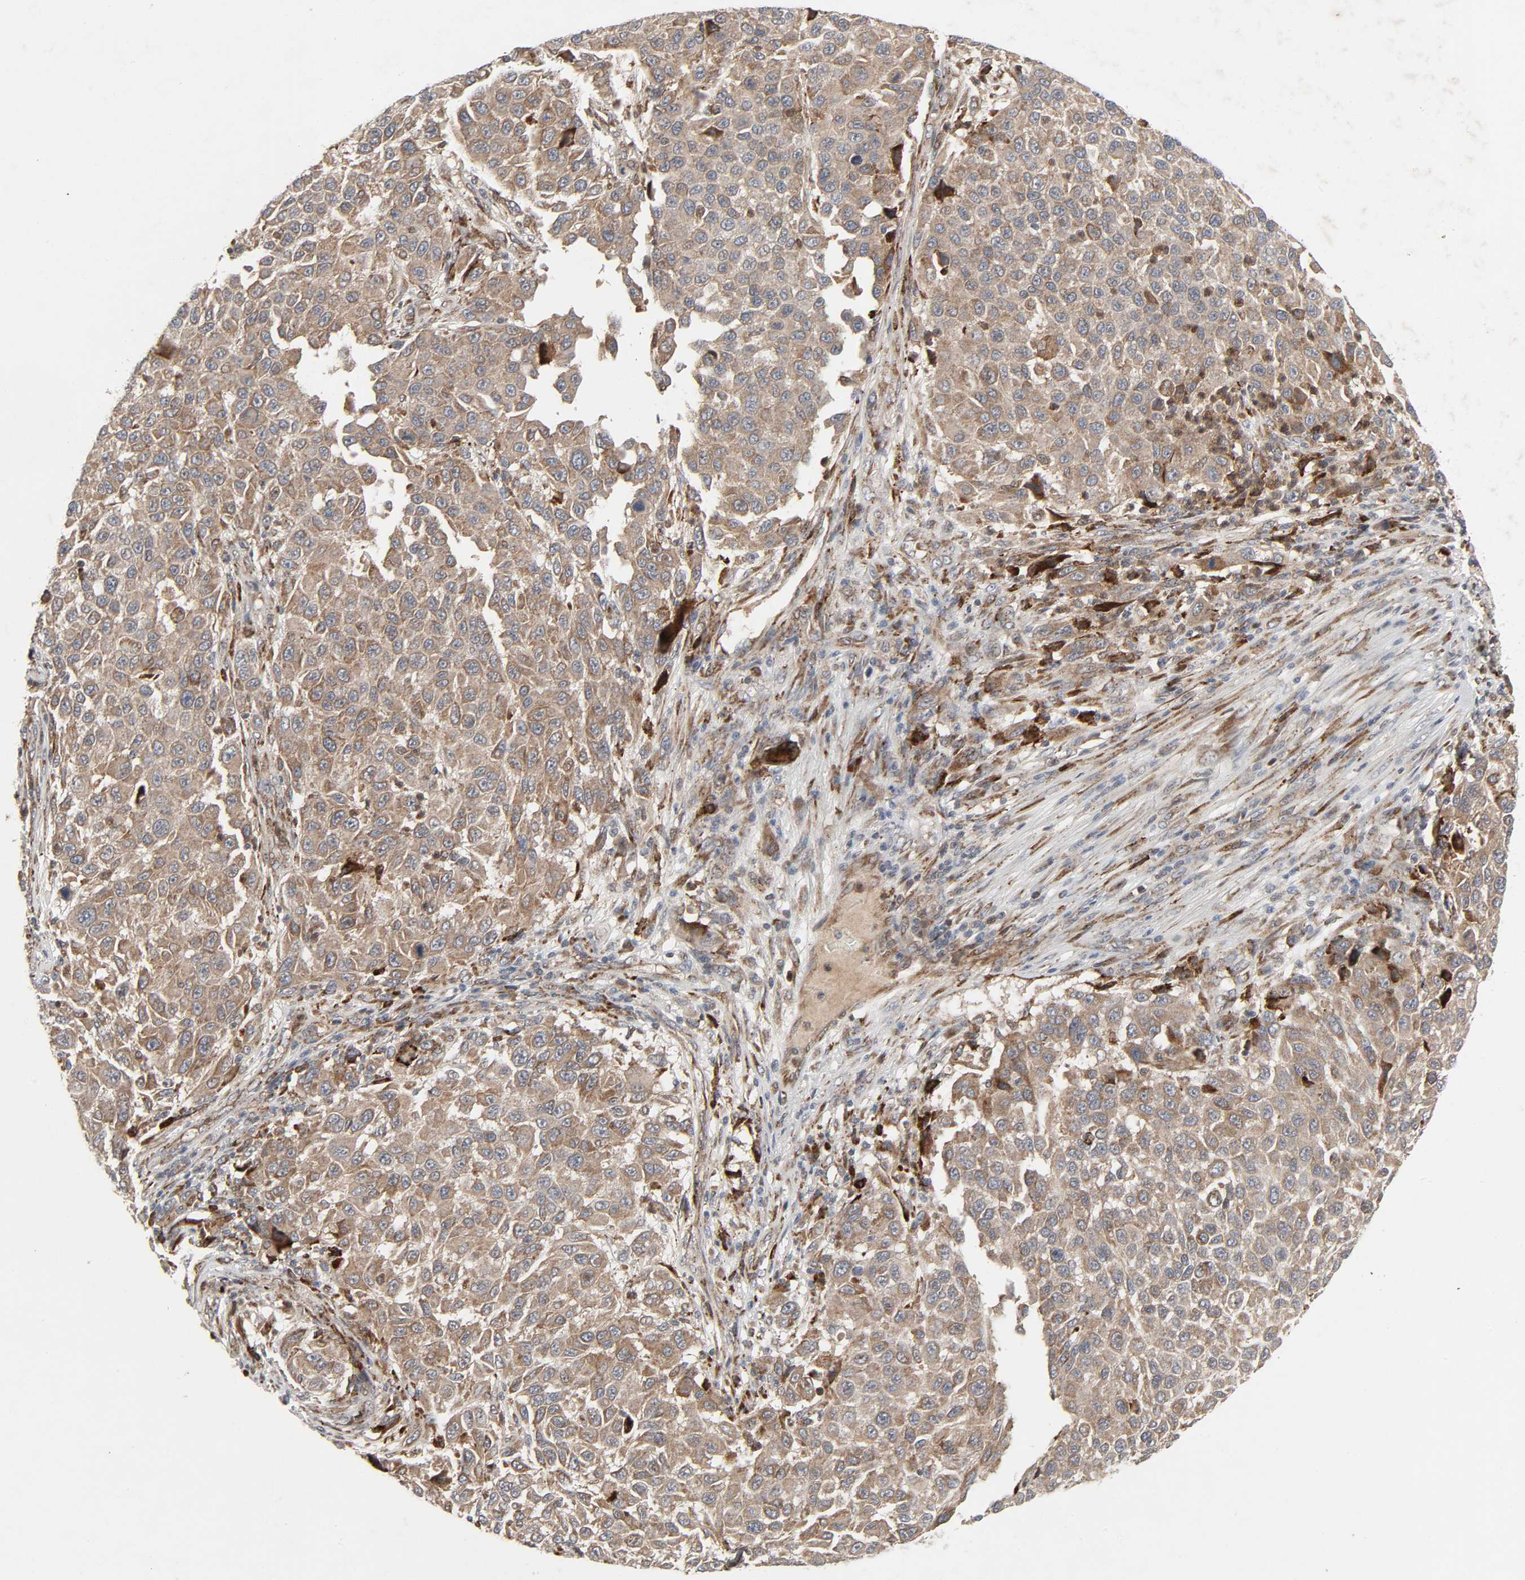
{"staining": {"intensity": "weak", "quantity": ">75%", "location": "cytoplasmic/membranous"}, "tissue": "melanoma", "cell_type": "Tumor cells", "image_type": "cancer", "snomed": [{"axis": "morphology", "description": "Malignant melanoma, Metastatic site"}, {"axis": "topography", "description": "Lymph node"}], "caption": "A histopathology image of human melanoma stained for a protein displays weak cytoplasmic/membranous brown staining in tumor cells. (DAB IHC, brown staining for protein, blue staining for nuclei).", "gene": "ADCY4", "patient": {"sex": "male", "age": 61}}